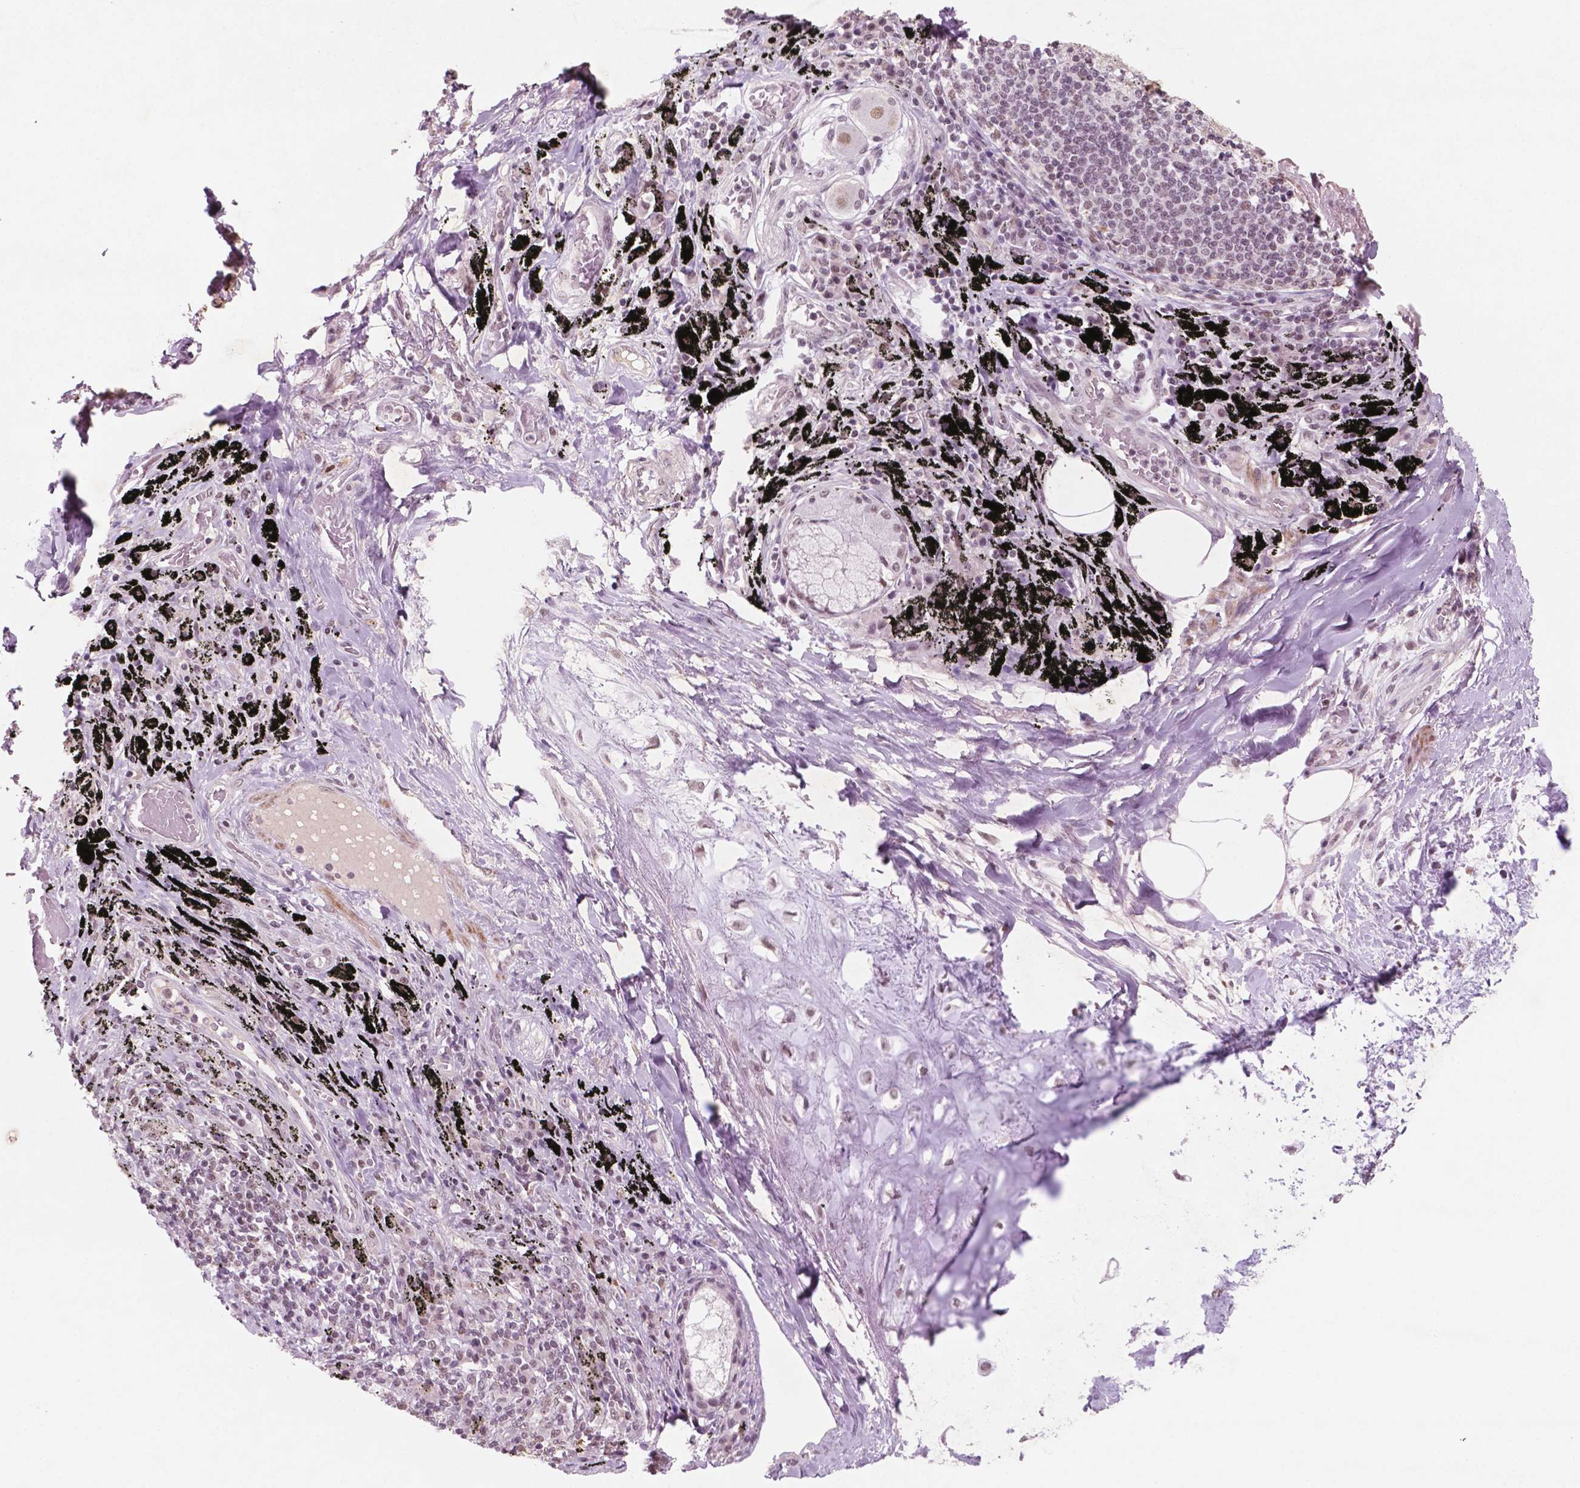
{"staining": {"intensity": "moderate", "quantity": ">75%", "location": "nuclear"}, "tissue": "adipose tissue", "cell_type": "Adipocytes", "image_type": "normal", "snomed": [{"axis": "morphology", "description": "Normal tissue, NOS"}, {"axis": "topography", "description": "Bronchus"}, {"axis": "topography", "description": "Lung"}], "caption": "Adipocytes demonstrate medium levels of moderate nuclear positivity in about >75% of cells in normal human adipose tissue. The staining was performed using DAB (3,3'-diaminobenzidine), with brown indicating positive protein expression. Nuclei are stained blue with hematoxylin.", "gene": "CTR9", "patient": {"sex": "female", "age": 57}}